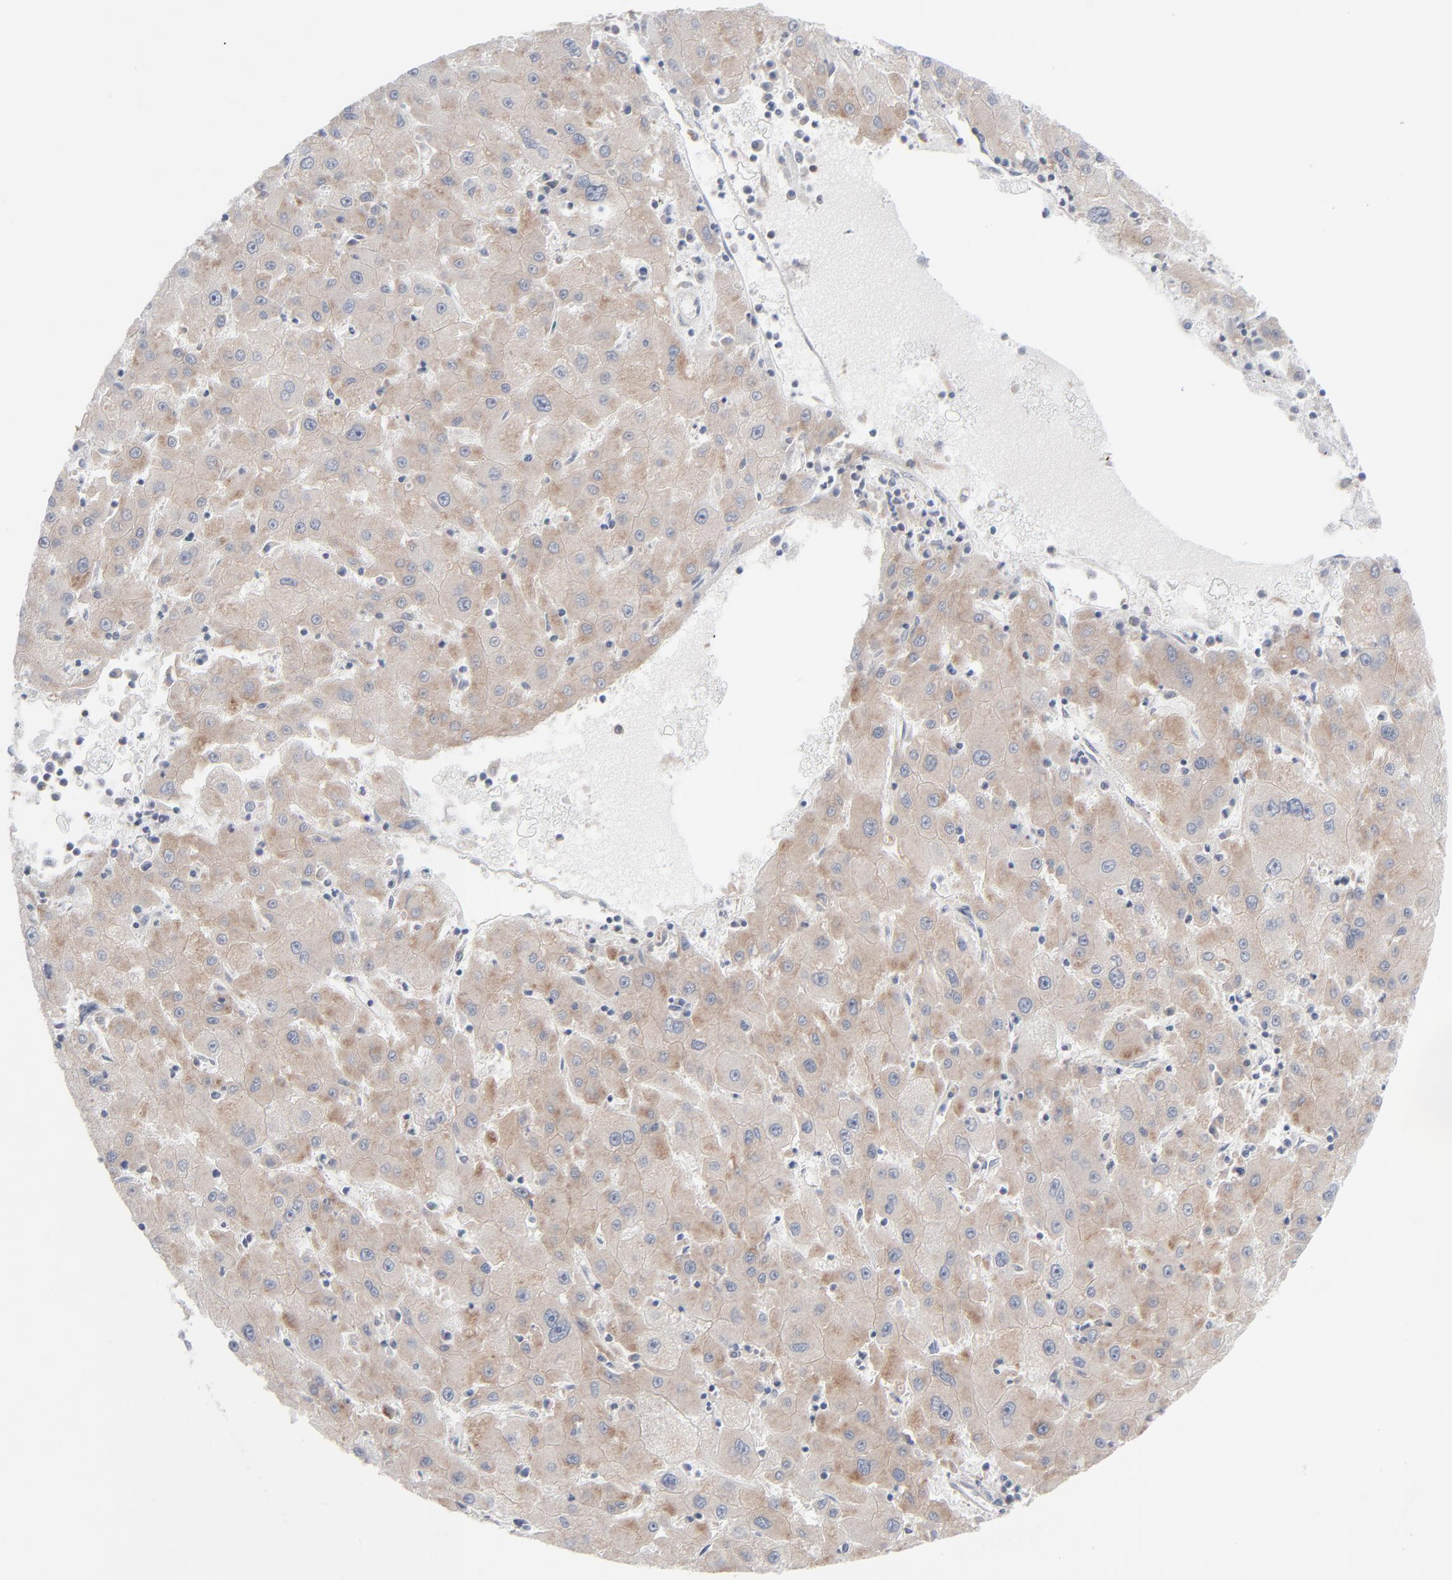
{"staining": {"intensity": "weak", "quantity": ">75%", "location": "cytoplasmic/membranous"}, "tissue": "liver cancer", "cell_type": "Tumor cells", "image_type": "cancer", "snomed": [{"axis": "morphology", "description": "Carcinoma, Hepatocellular, NOS"}, {"axis": "topography", "description": "Liver"}], "caption": "Liver hepatocellular carcinoma stained with DAB (3,3'-diaminobenzidine) IHC displays low levels of weak cytoplasmic/membranous expression in approximately >75% of tumor cells.", "gene": "KDSR", "patient": {"sex": "male", "age": 72}}